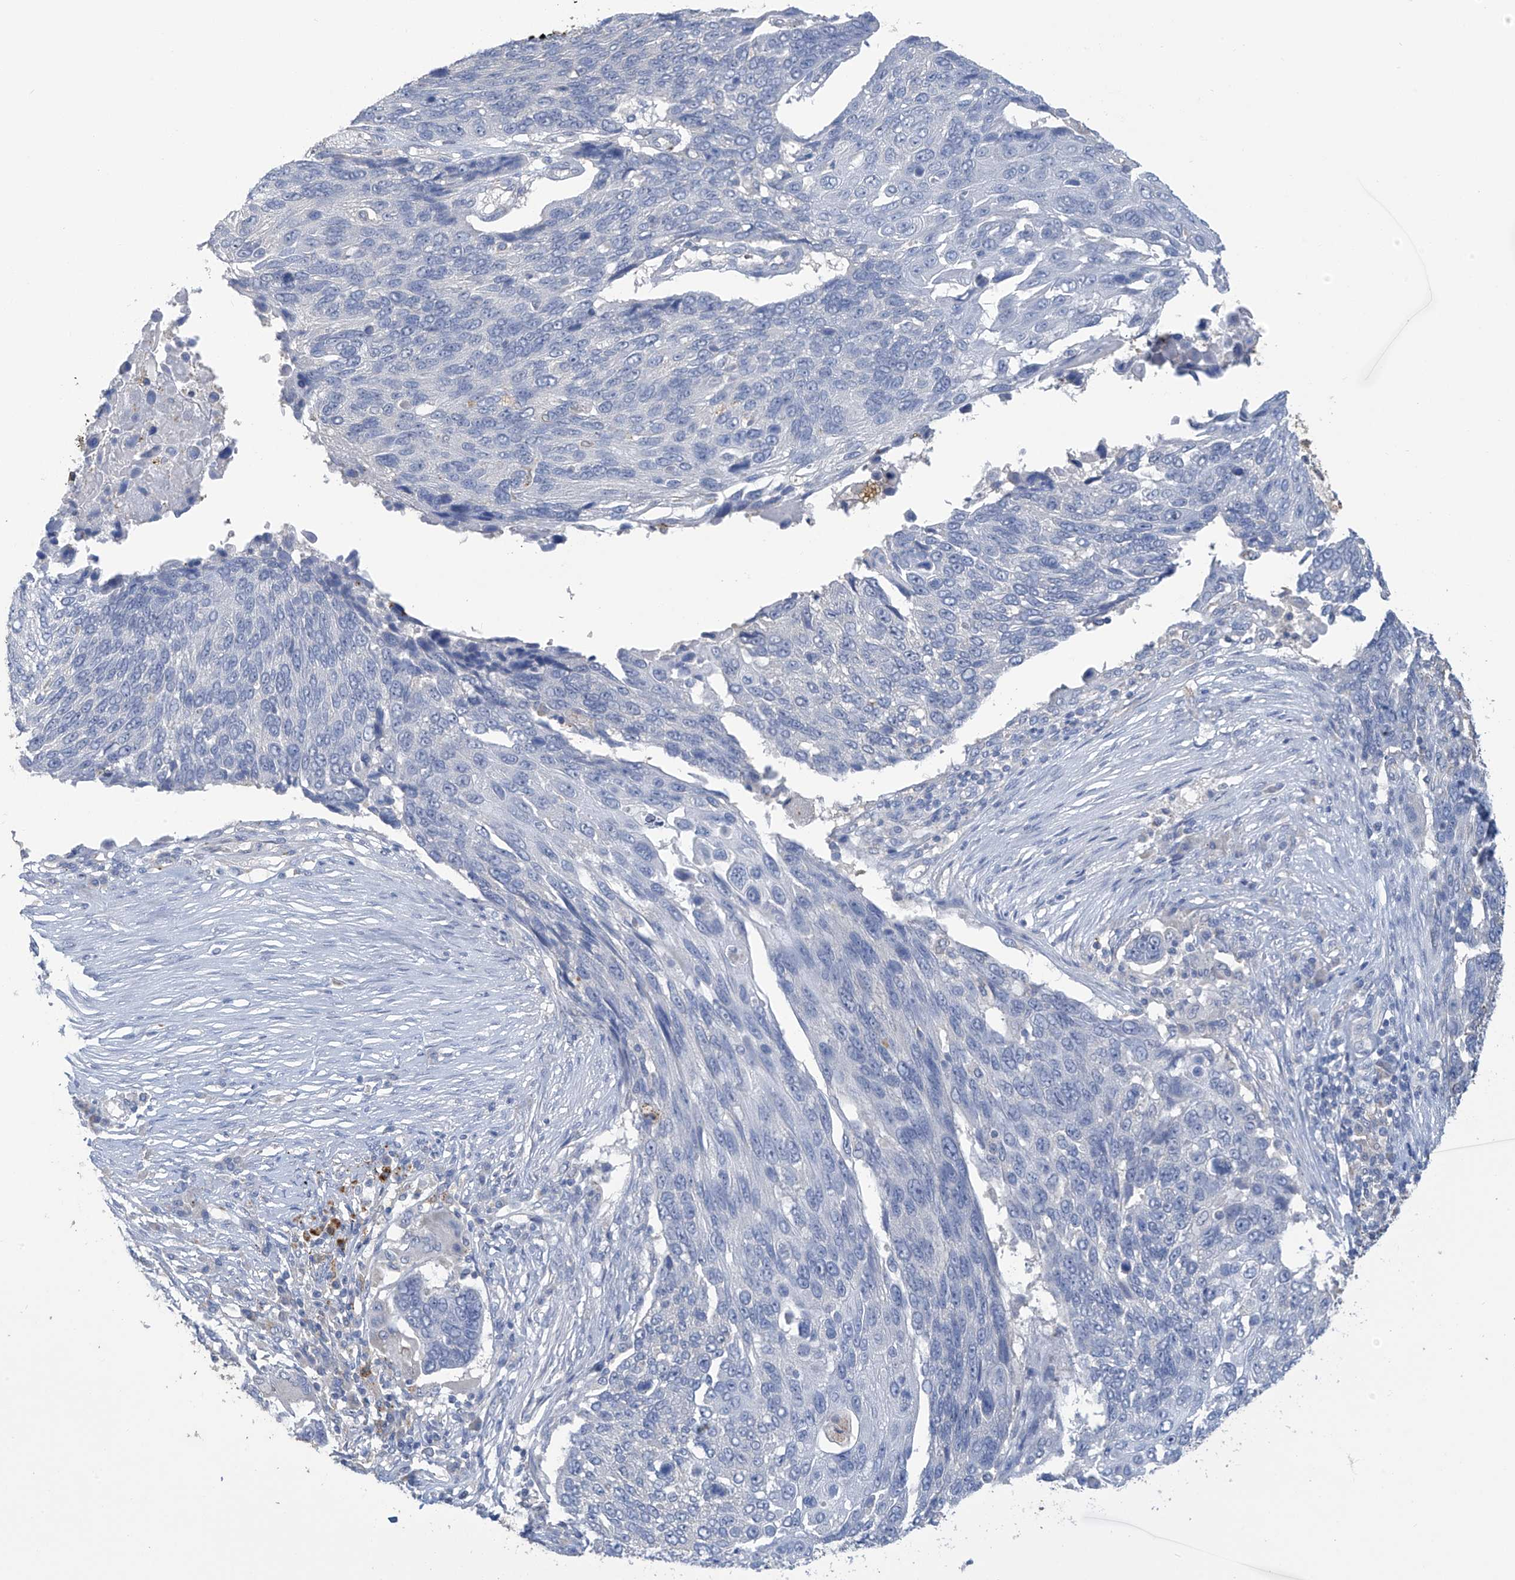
{"staining": {"intensity": "negative", "quantity": "none", "location": "none"}, "tissue": "lung cancer", "cell_type": "Tumor cells", "image_type": "cancer", "snomed": [{"axis": "morphology", "description": "Squamous cell carcinoma, NOS"}, {"axis": "topography", "description": "Lung"}], "caption": "Immunohistochemistry (IHC) of human lung squamous cell carcinoma reveals no staining in tumor cells. The staining is performed using DAB (3,3'-diaminobenzidine) brown chromogen with nuclei counter-stained in using hematoxylin.", "gene": "OGT", "patient": {"sex": "male", "age": 66}}